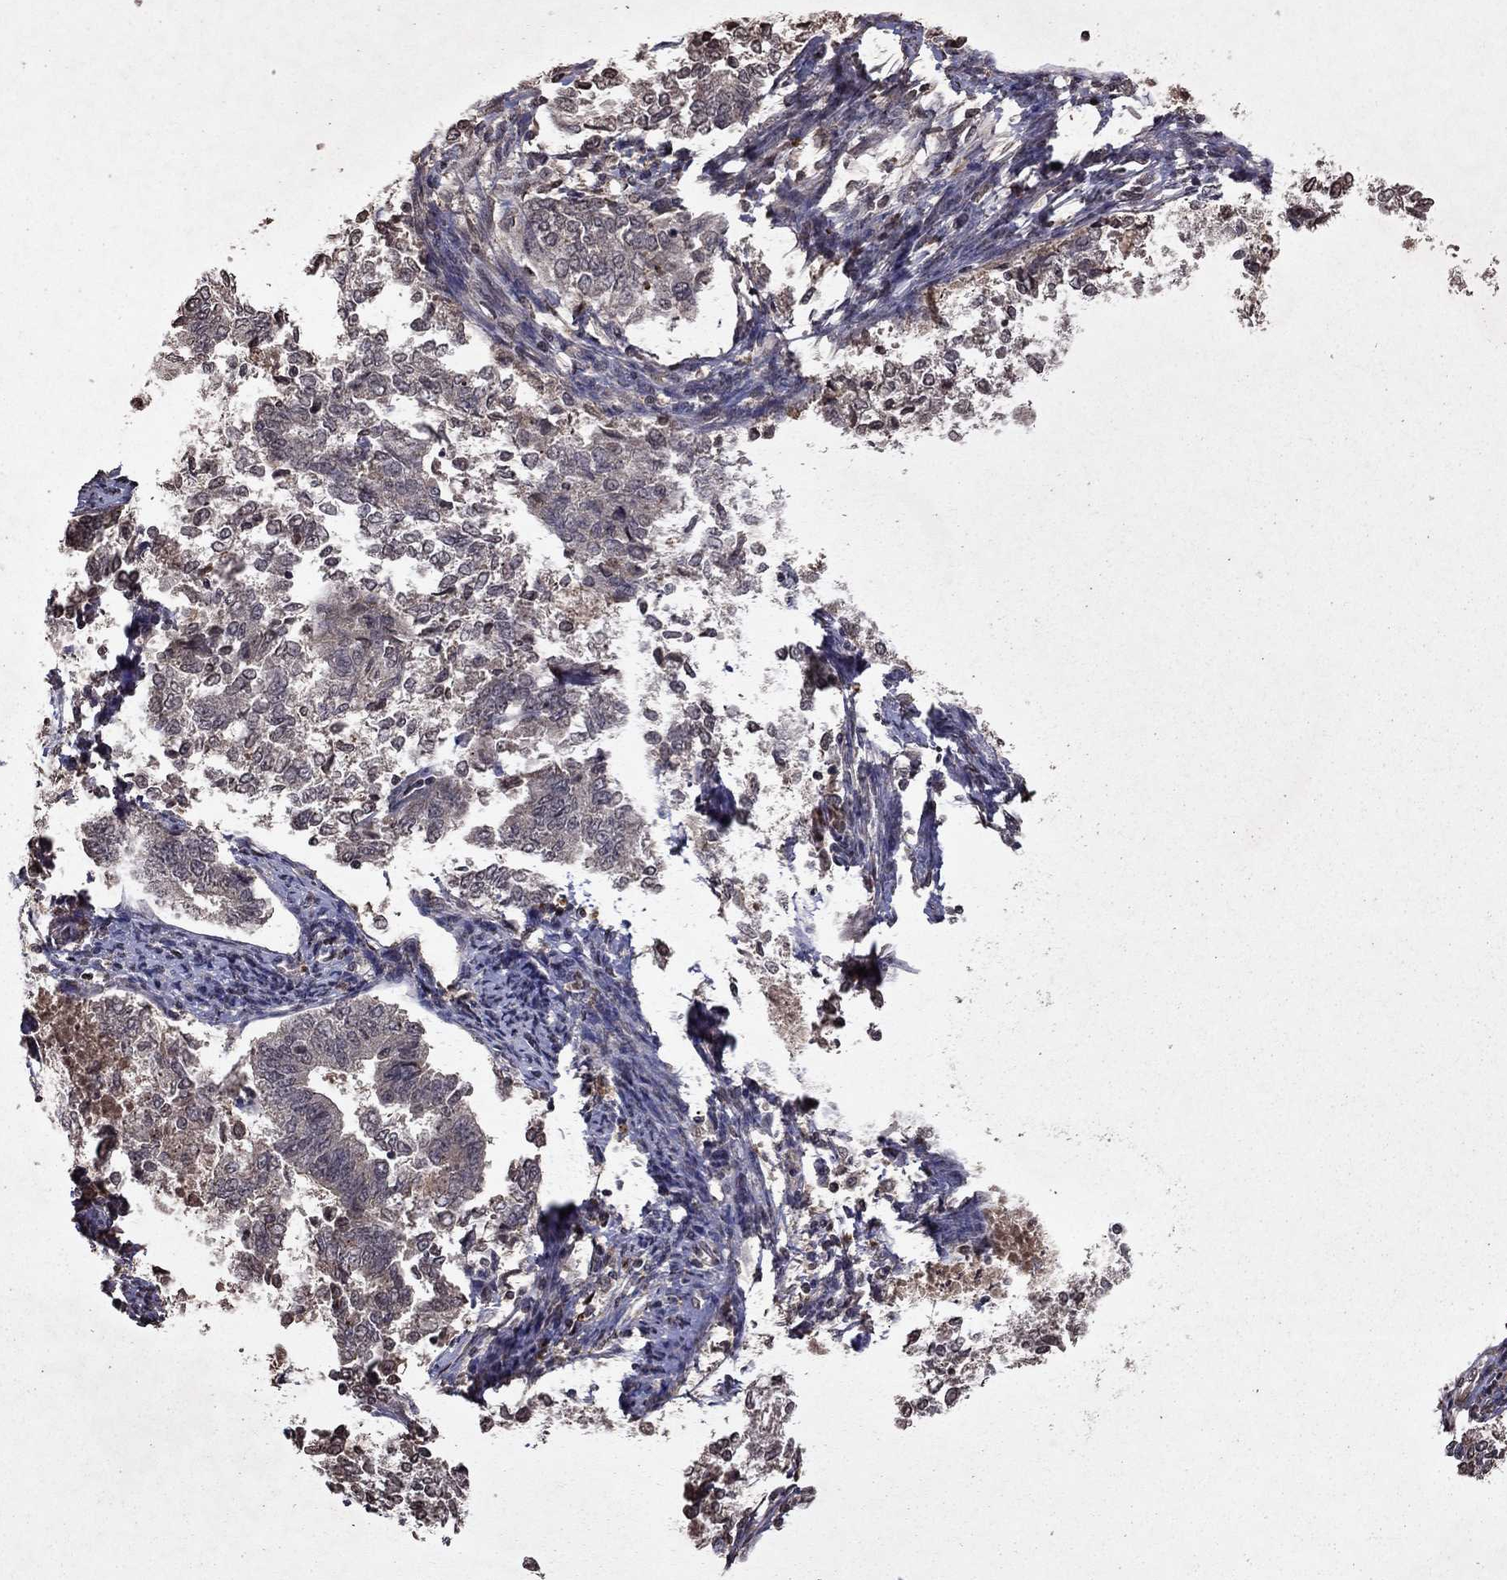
{"staining": {"intensity": "negative", "quantity": "none", "location": "none"}, "tissue": "endometrial cancer", "cell_type": "Tumor cells", "image_type": "cancer", "snomed": [{"axis": "morphology", "description": "Adenocarcinoma, NOS"}, {"axis": "topography", "description": "Endometrium"}], "caption": "IHC image of human endometrial cancer stained for a protein (brown), which exhibits no positivity in tumor cells.", "gene": "NLGN1", "patient": {"sex": "female", "age": 65}}